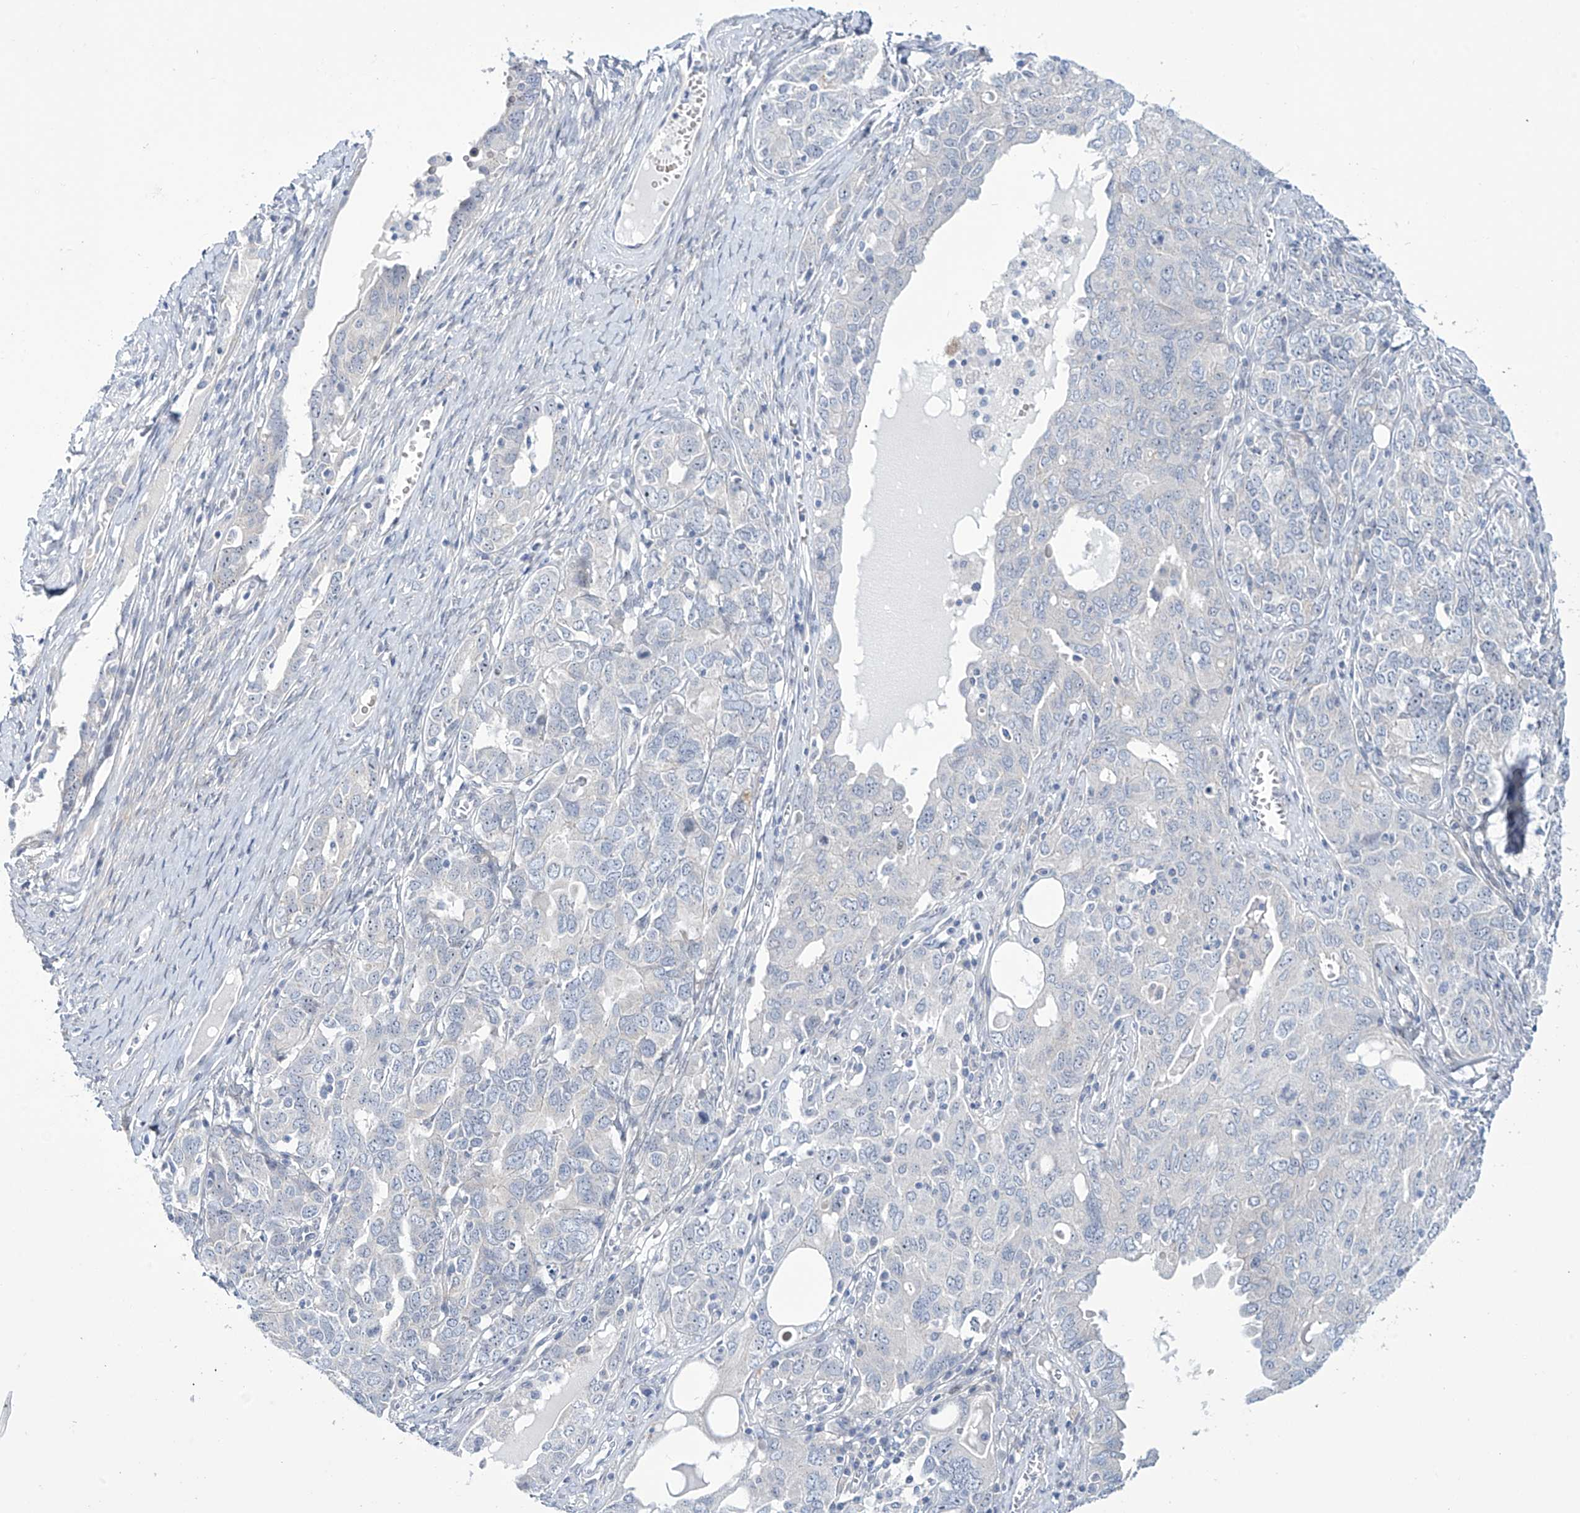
{"staining": {"intensity": "negative", "quantity": "none", "location": "none"}, "tissue": "ovarian cancer", "cell_type": "Tumor cells", "image_type": "cancer", "snomed": [{"axis": "morphology", "description": "Carcinoma, endometroid"}, {"axis": "topography", "description": "Ovary"}], "caption": "Tumor cells are negative for brown protein staining in ovarian endometroid carcinoma.", "gene": "TRIM60", "patient": {"sex": "female", "age": 62}}